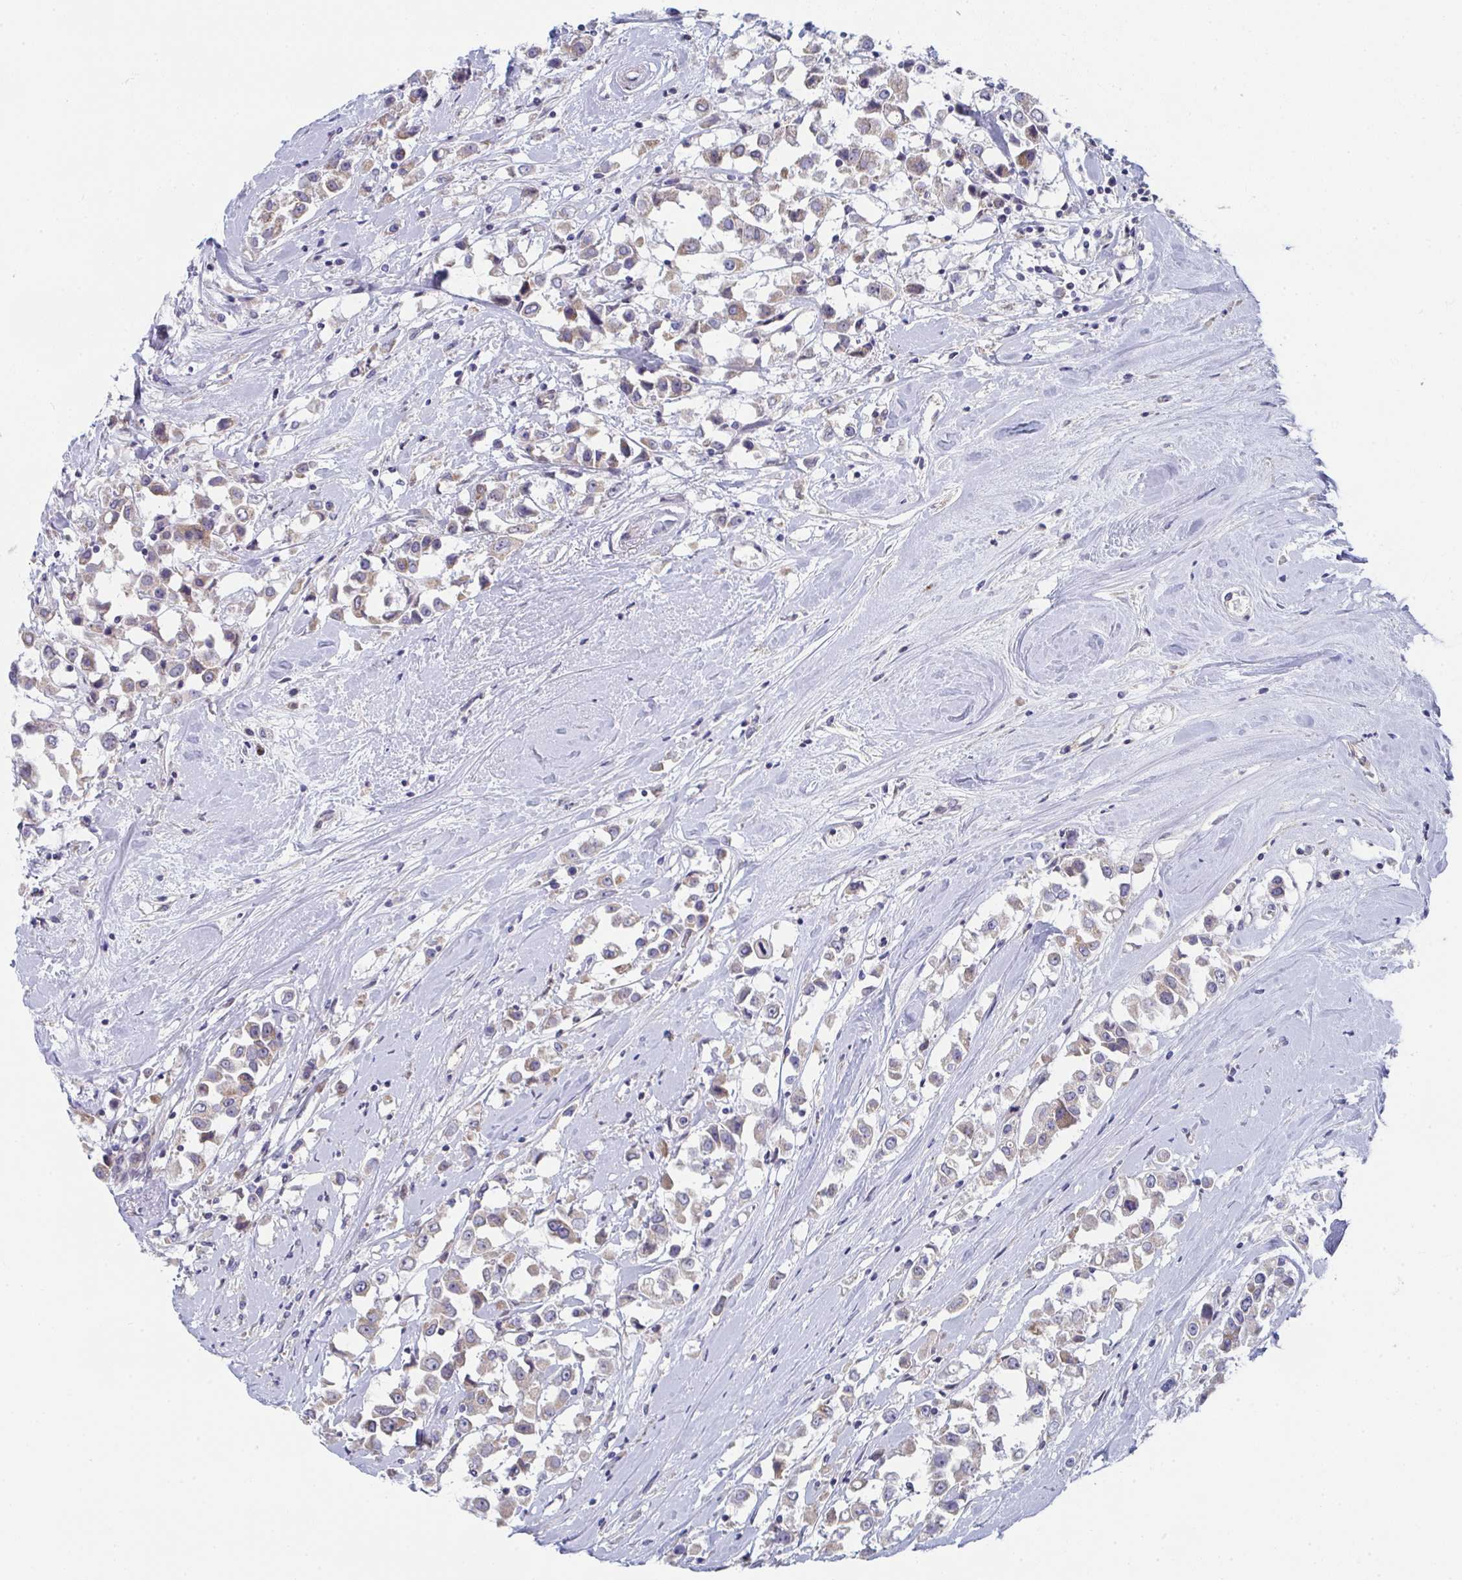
{"staining": {"intensity": "weak", "quantity": "<25%", "location": "cytoplasmic/membranous"}, "tissue": "breast cancer", "cell_type": "Tumor cells", "image_type": "cancer", "snomed": [{"axis": "morphology", "description": "Duct carcinoma"}, {"axis": "topography", "description": "Breast"}], "caption": "The histopathology image displays no significant expression in tumor cells of infiltrating ductal carcinoma (breast).", "gene": "VWDE", "patient": {"sex": "female", "age": 61}}